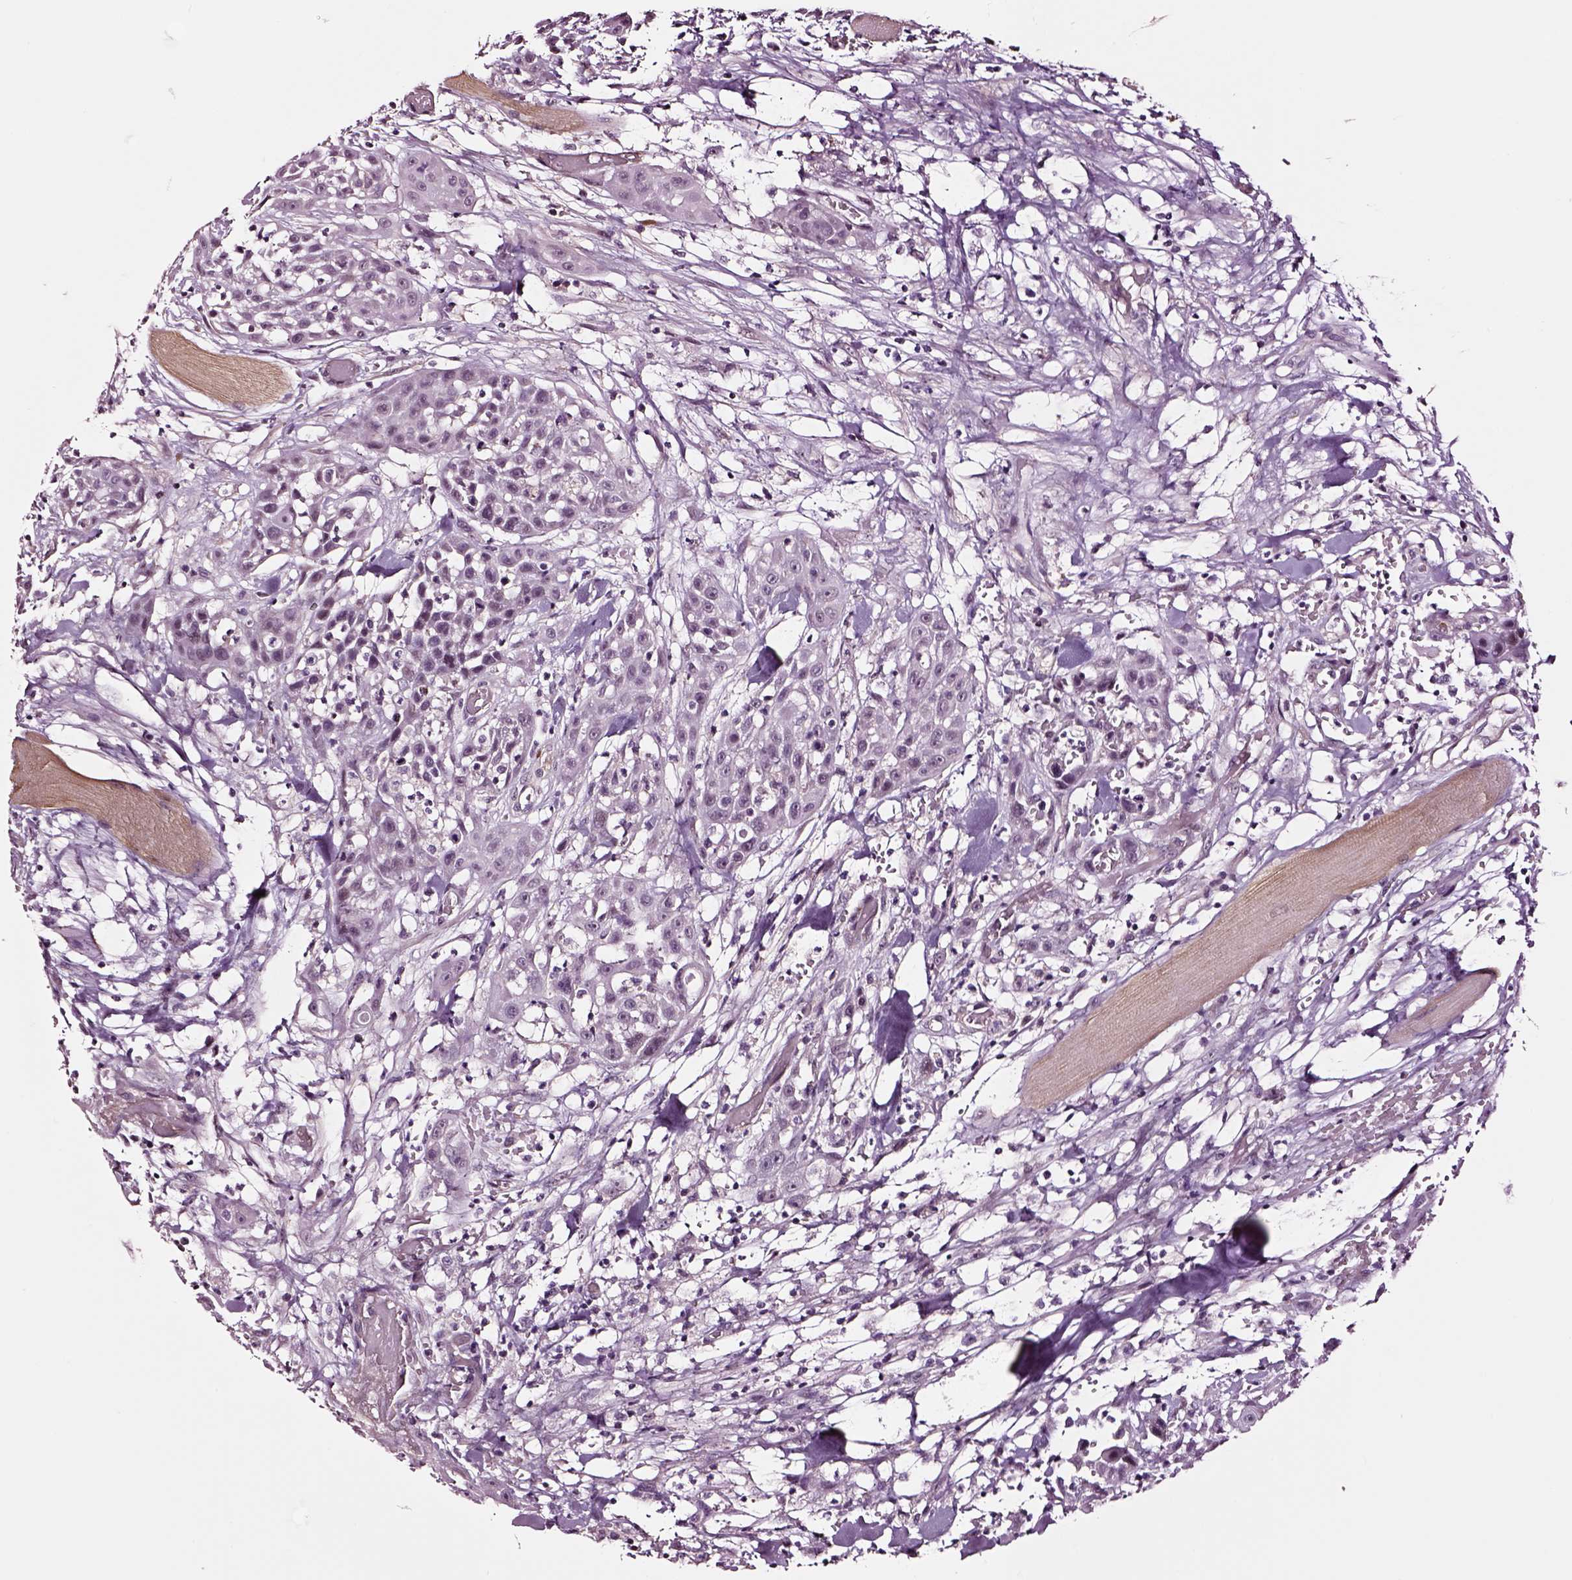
{"staining": {"intensity": "negative", "quantity": "none", "location": "none"}, "tissue": "head and neck cancer", "cell_type": "Tumor cells", "image_type": "cancer", "snomed": [{"axis": "morphology", "description": "Squamous cell carcinoma, NOS"}, {"axis": "topography", "description": "Oral tissue"}, {"axis": "topography", "description": "Head-Neck"}], "caption": "Immunohistochemistry (IHC) of human head and neck cancer exhibits no positivity in tumor cells.", "gene": "SOX10", "patient": {"sex": "male", "age": 81}}